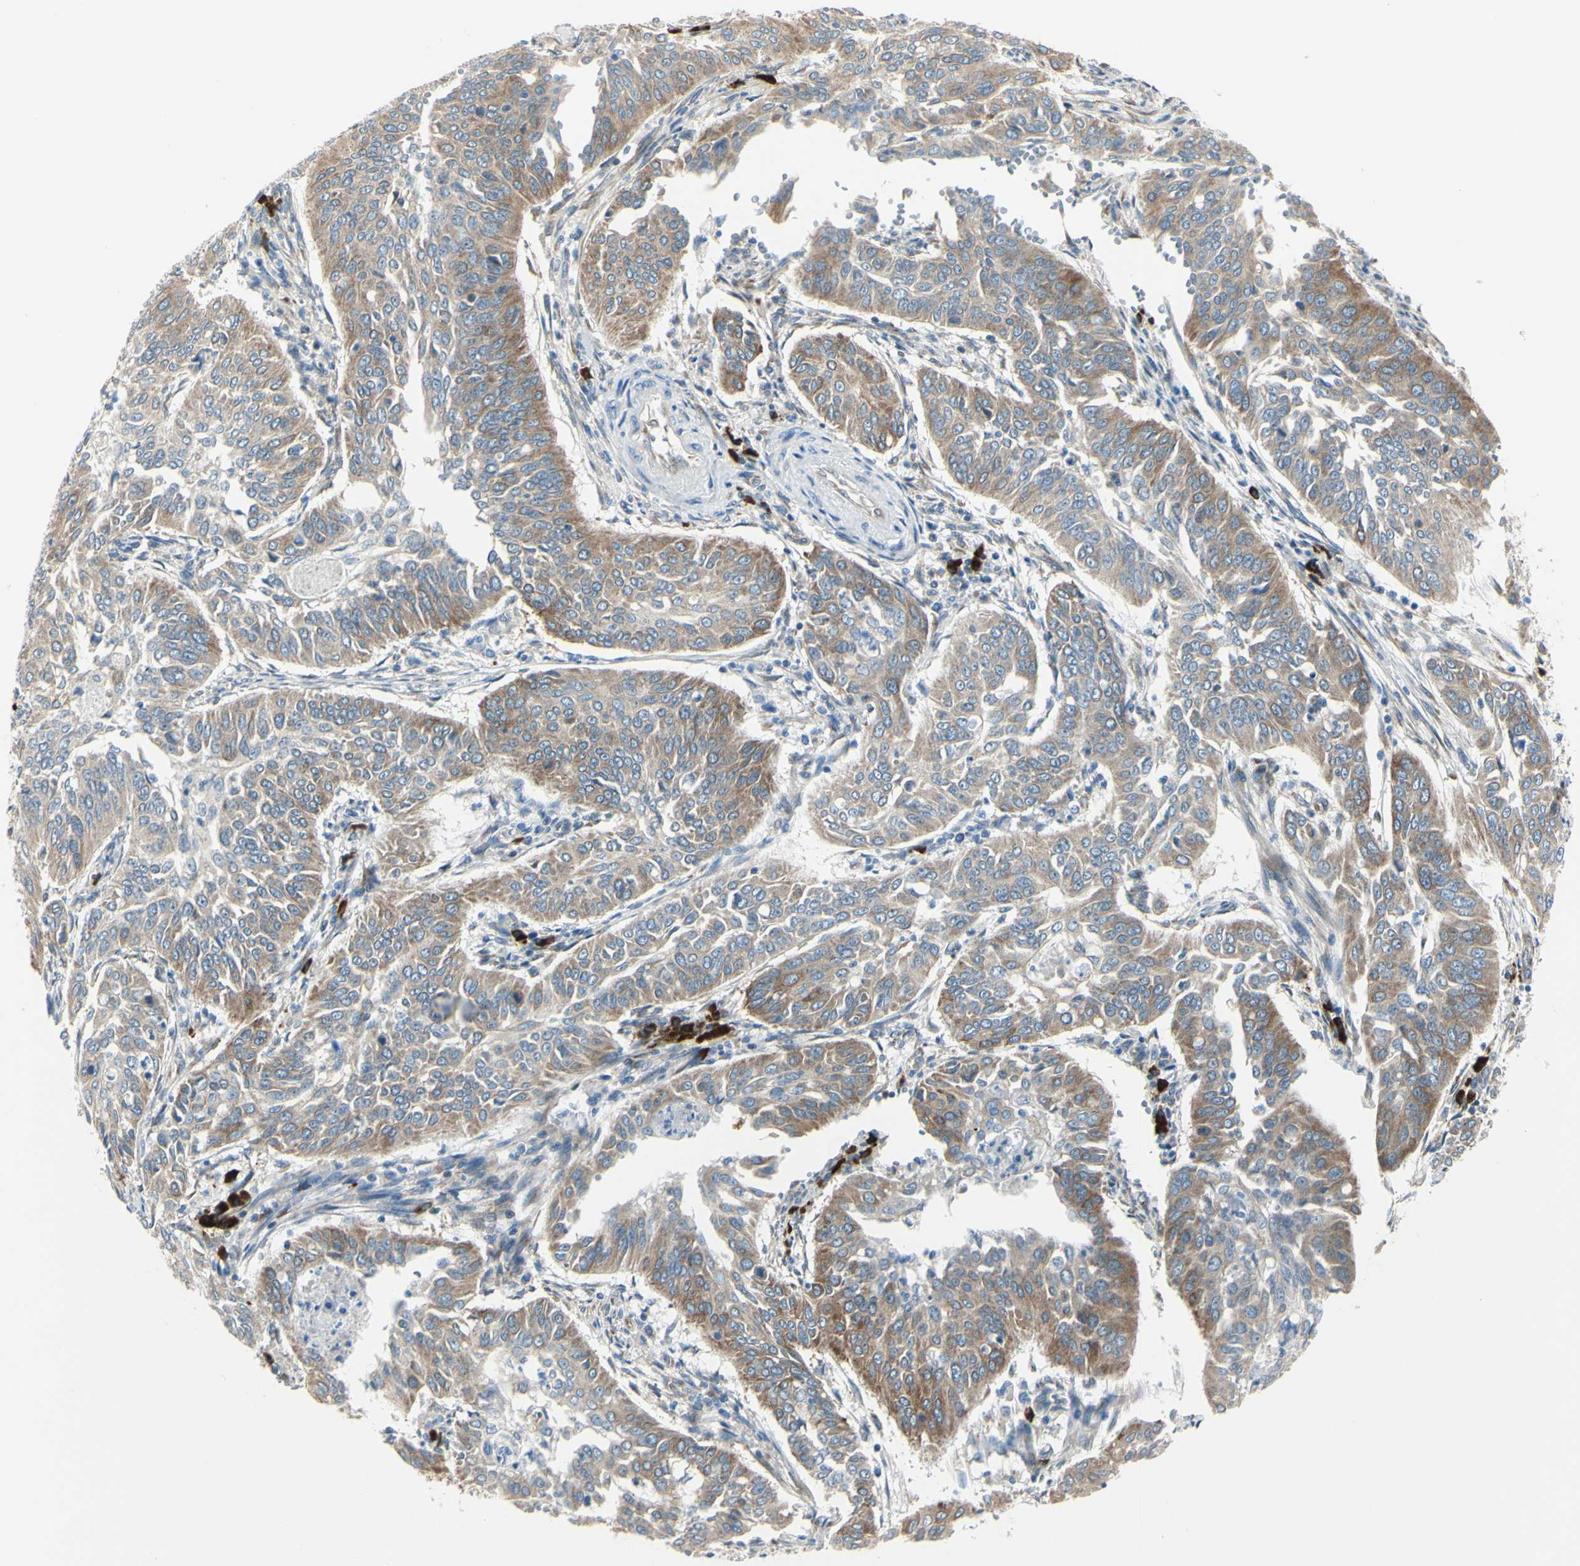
{"staining": {"intensity": "moderate", "quantity": ">75%", "location": "cytoplasmic/membranous"}, "tissue": "cervical cancer", "cell_type": "Tumor cells", "image_type": "cancer", "snomed": [{"axis": "morphology", "description": "Normal tissue, NOS"}, {"axis": "morphology", "description": "Squamous cell carcinoma, NOS"}, {"axis": "topography", "description": "Cervix"}], "caption": "Cervical cancer (squamous cell carcinoma) stained with DAB (3,3'-diaminobenzidine) immunohistochemistry exhibits medium levels of moderate cytoplasmic/membranous expression in about >75% of tumor cells.", "gene": "SELENOS", "patient": {"sex": "female", "age": 39}}